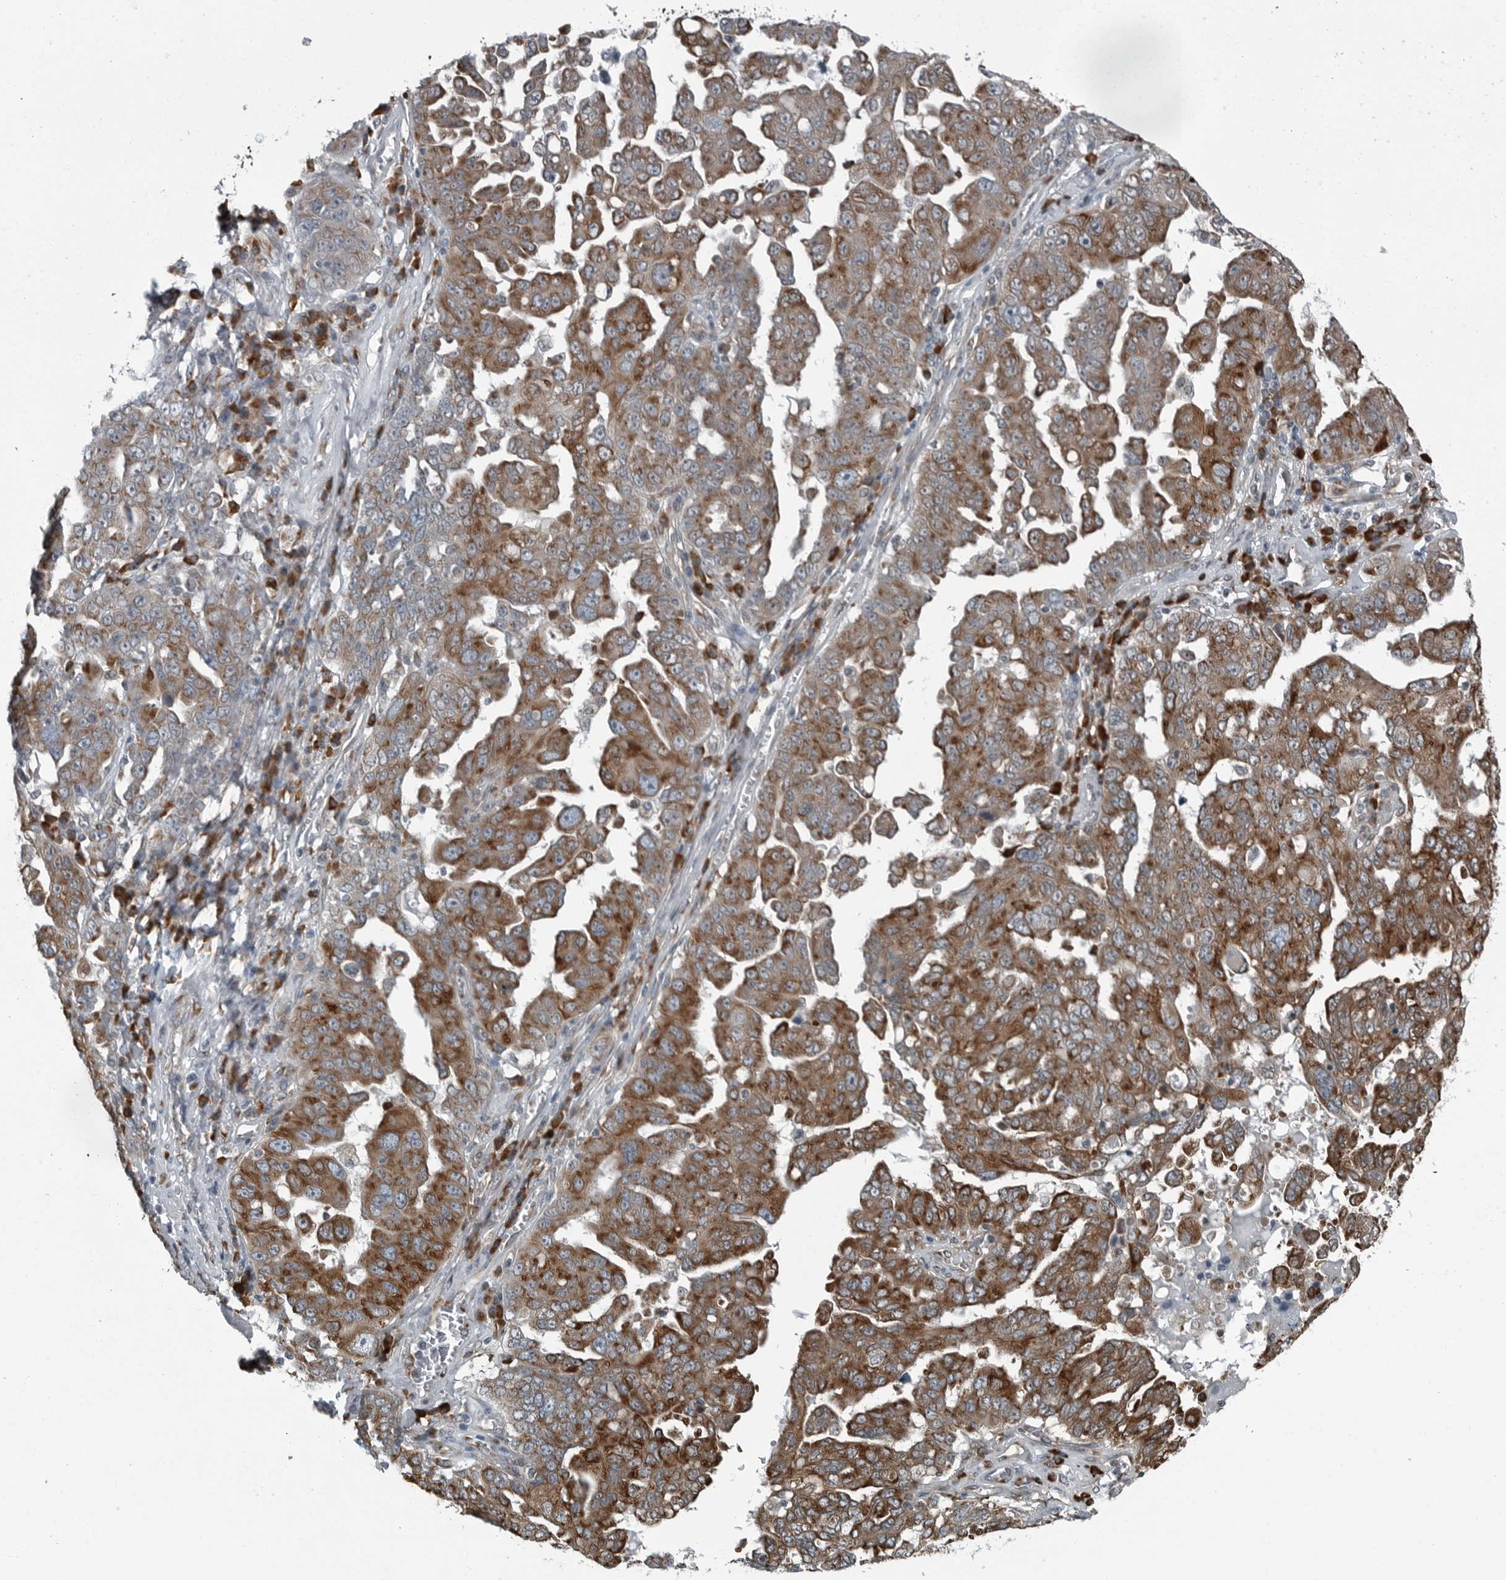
{"staining": {"intensity": "moderate", "quantity": ">75%", "location": "cytoplasmic/membranous"}, "tissue": "ovarian cancer", "cell_type": "Tumor cells", "image_type": "cancer", "snomed": [{"axis": "morphology", "description": "Carcinoma, endometroid"}, {"axis": "topography", "description": "Ovary"}], "caption": "DAB immunohistochemical staining of ovarian cancer (endometroid carcinoma) shows moderate cytoplasmic/membranous protein expression in approximately >75% of tumor cells.", "gene": "CEP85", "patient": {"sex": "female", "age": 62}}